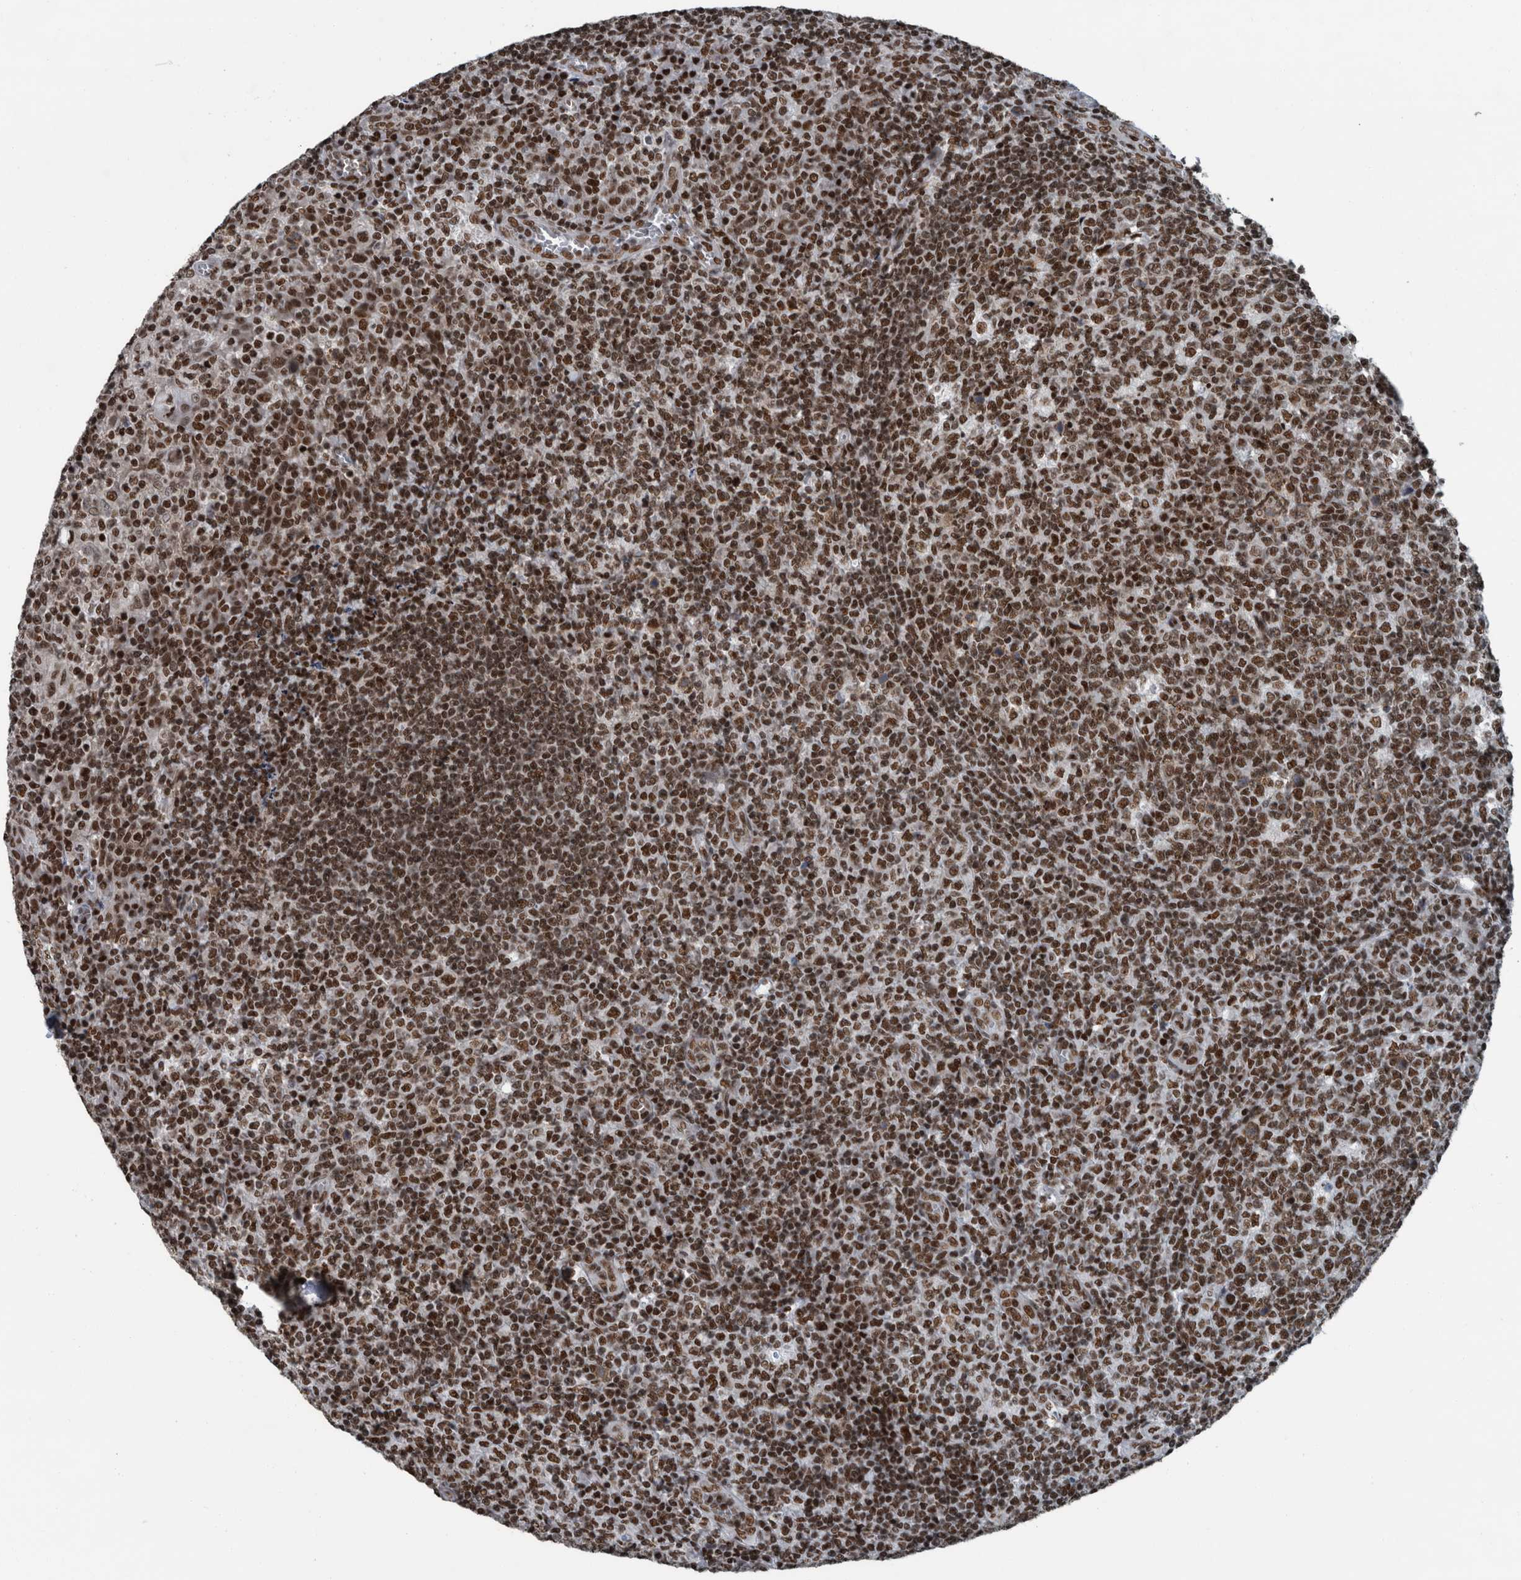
{"staining": {"intensity": "strong", "quantity": ">75%", "location": "nuclear"}, "tissue": "tonsil", "cell_type": "Germinal center cells", "image_type": "normal", "snomed": [{"axis": "morphology", "description": "Normal tissue, NOS"}, {"axis": "topography", "description": "Tonsil"}], "caption": "Germinal center cells display high levels of strong nuclear positivity in approximately >75% of cells in unremarkable human tonsil. (IHC, brightfield microscopy, high magnification).", "gene": "DNMT3A", "patient": {"sex": "female", "age": 19}}